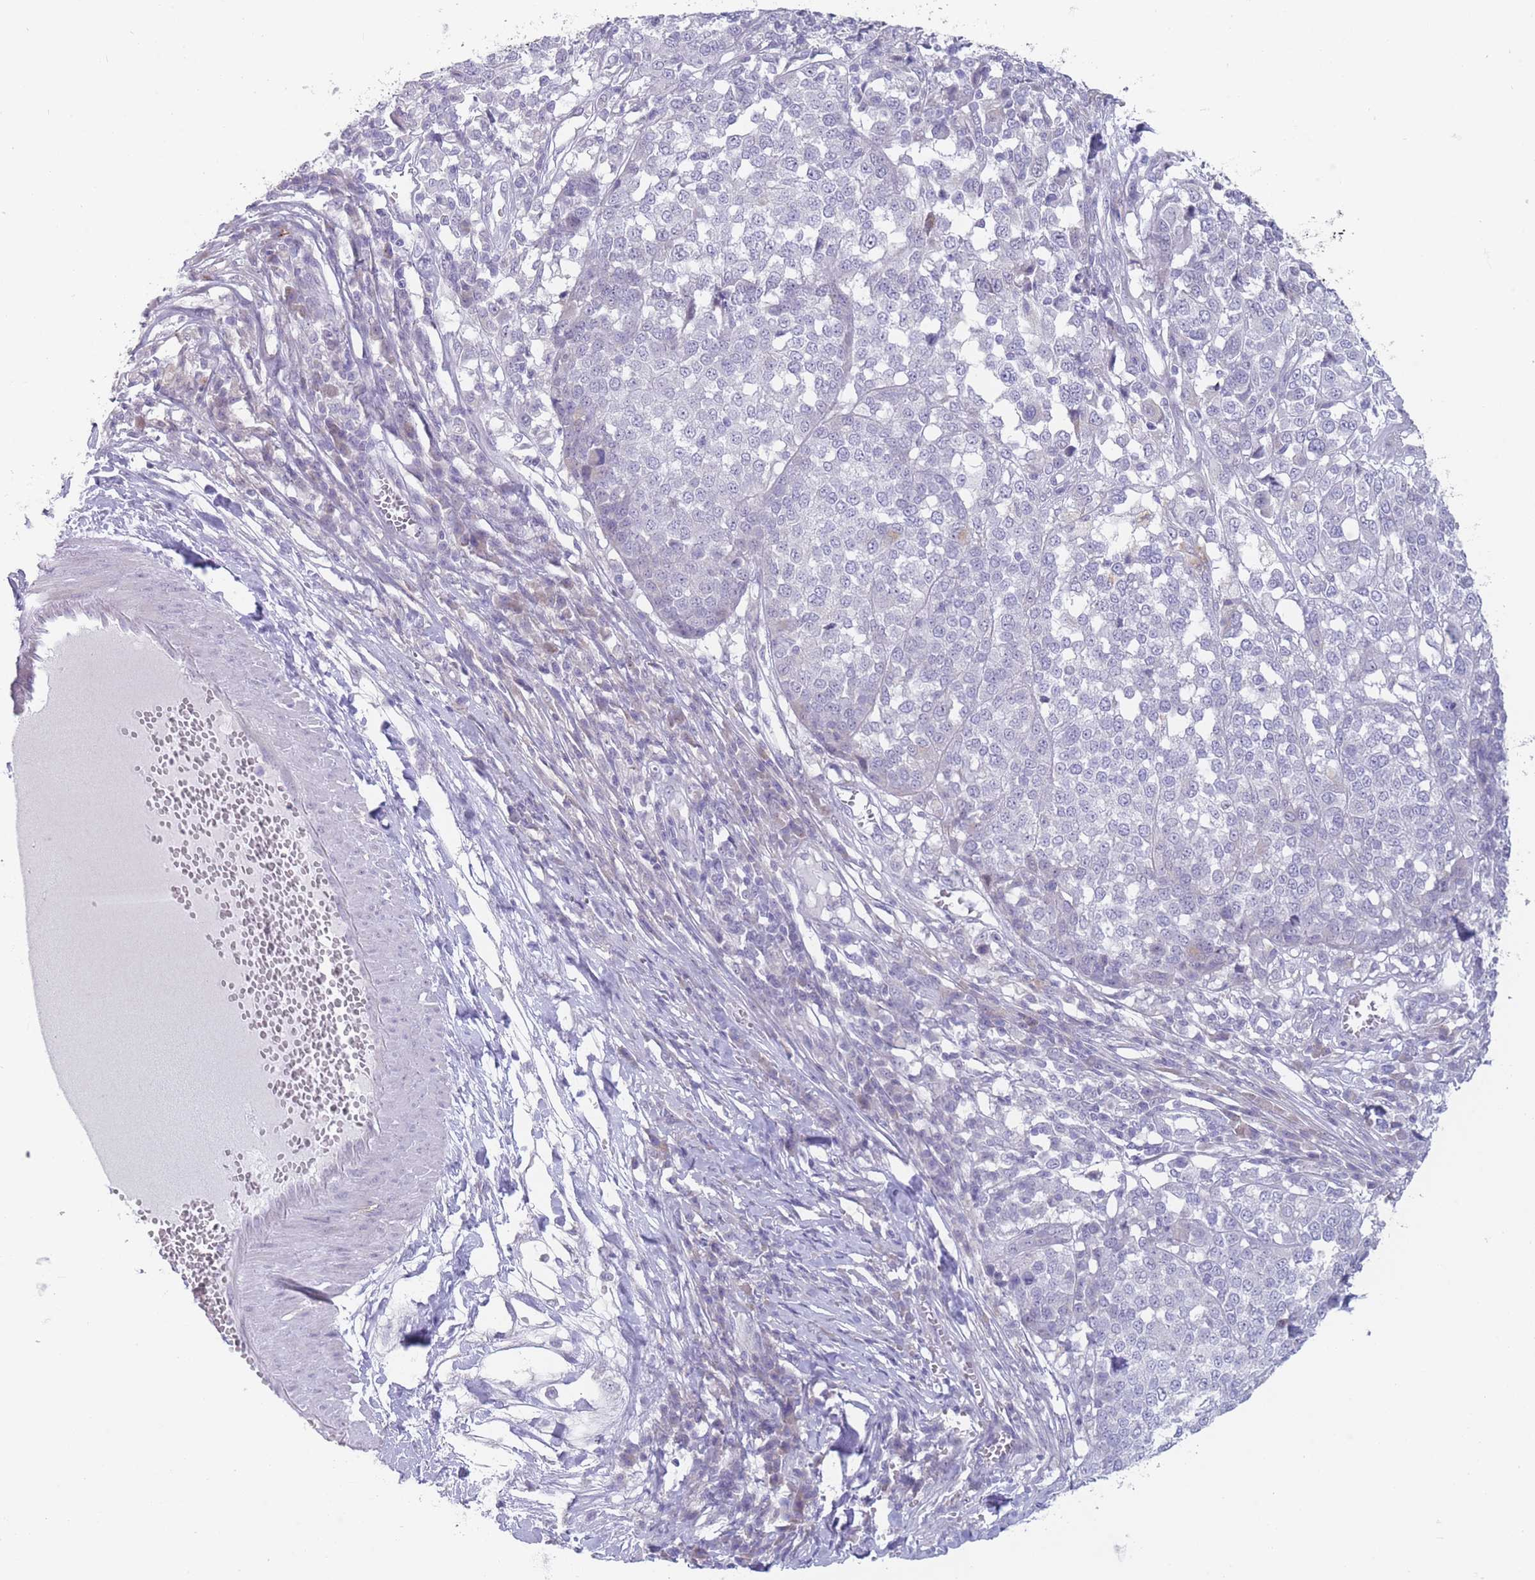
{"staining": {"intensity": "negative", "quantity": "none", "location": "none"}, "tissue": "melanoma", "cell_type": "Tumor cells", "image_type": "cancer", "snomed": [{"axis": "morphology", "description": "Malignant melanoma, Metastatic site"}, {"axis": "topography", "description": "Lymph node"}], "caption": "Tumor cells are negative for brown protein staining in melanoma. (Stains: DAB (3,3'-diaminobenzidine) immunohistochemistry (IHC) with hematoxylin counter stain, Microscopy: brightfield microscopy at high magnification).", "gene": "PAIP2B", "patient": {"sex": "male", "age": 44}}